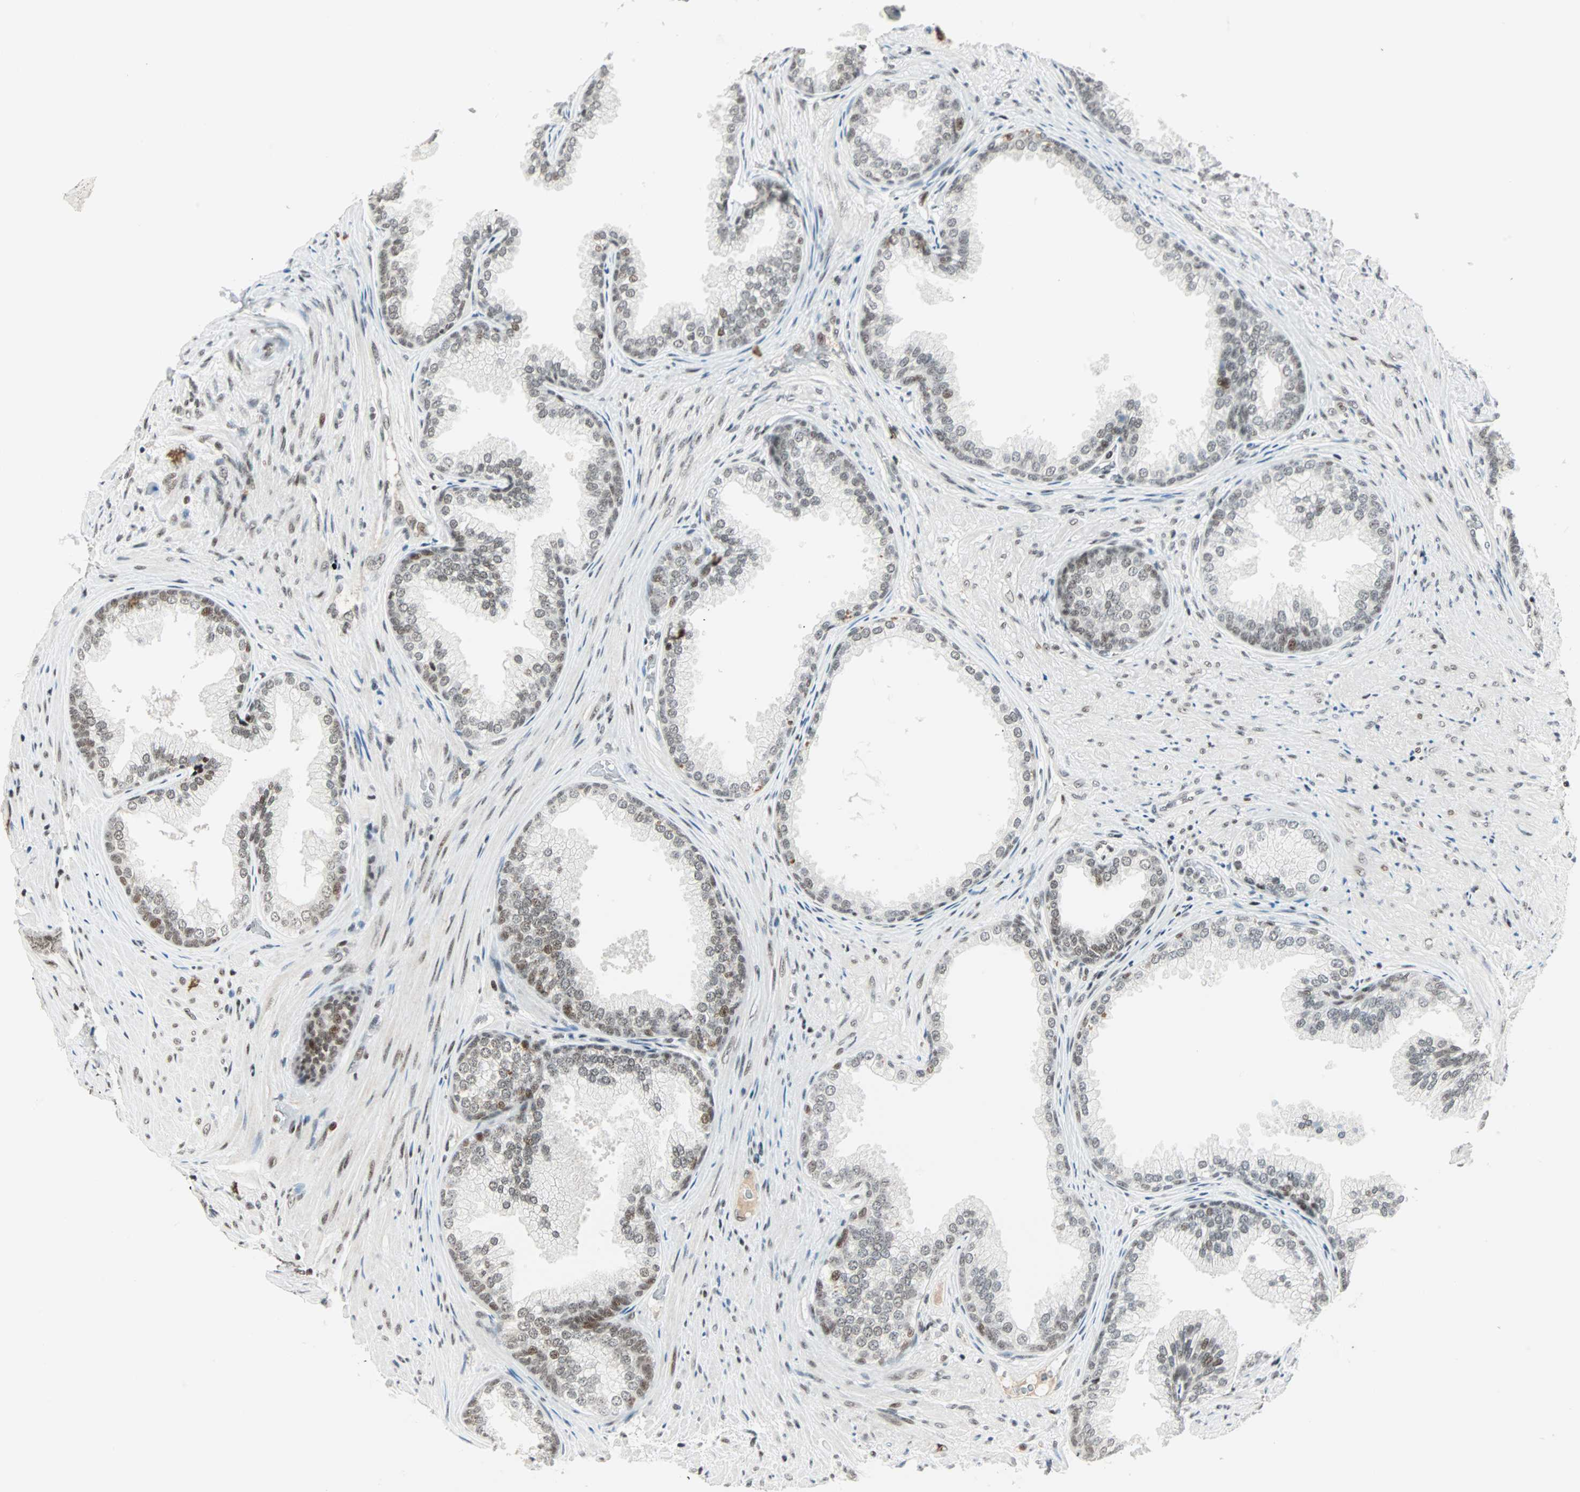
{"staining": {"intensity": "weak", "quantity": "25%-75%", "location": "nuclear"}, "tissue": "prostate", "cell_type": "Glandular cells", "image_type": "normal", "snomed": [{"axis": "morphology", "description": "Normal tissue, NOS"}, {"axis": "topography", "description": "Prostate"}], "caption": "Brown immunohistochemical staining in normal prostate exhibits weak nuclear positivity in approximately 25%-75% of glandular cells. (DAB IHC with brightfield microscopy, high magnification).", "gene": "SIN3A", "patient": {"sex": "male", "age": 76}}